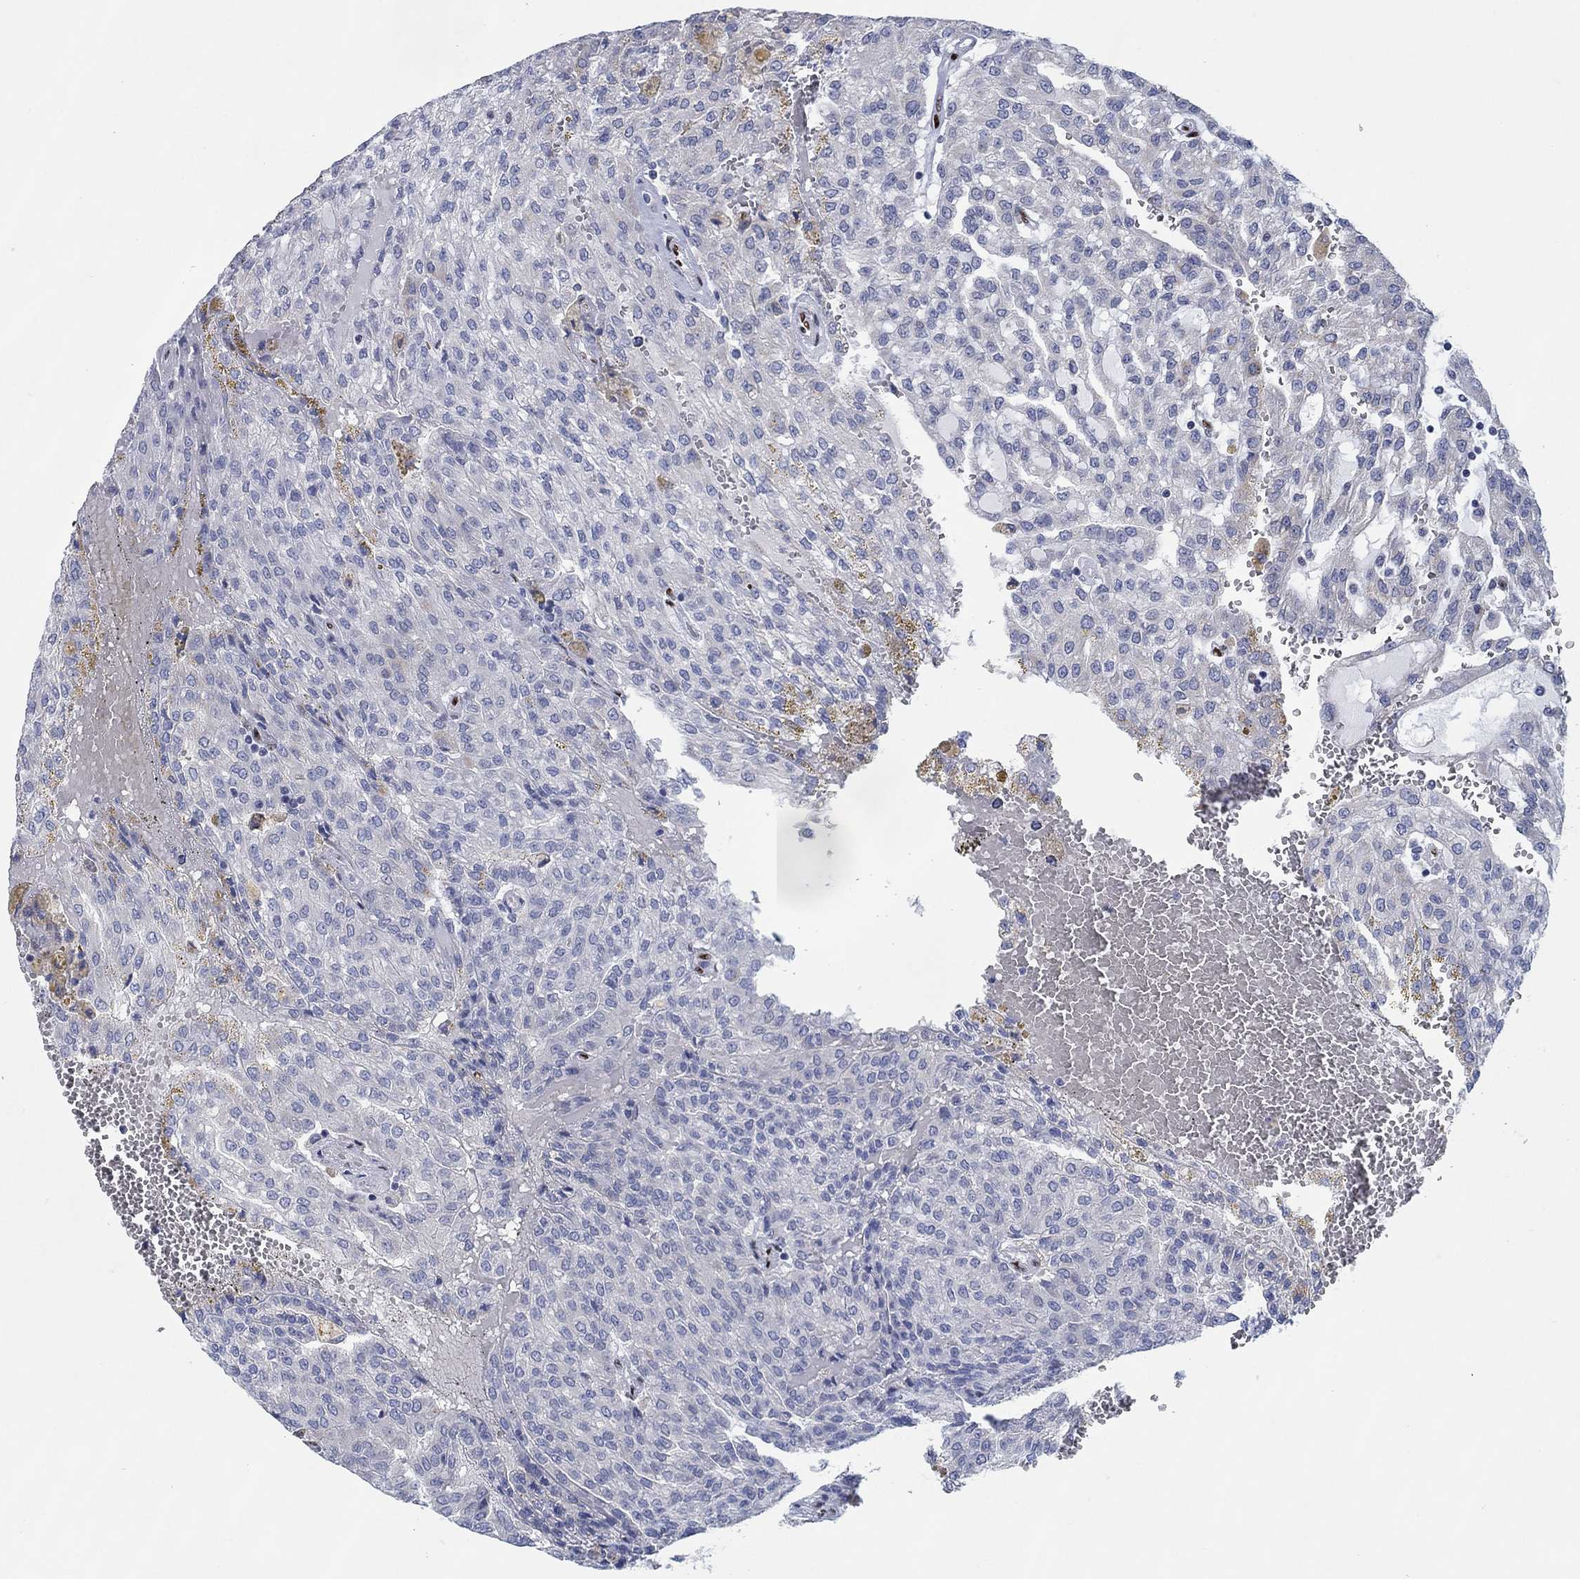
{"staining": {"intensity": "negative", "quantity": "none", "location": "none"}, "tissue": "renal cancer", "cell_type": "Tumor cells", "image_type": "cancer", "snomed": [{"axis": "morphology", "description": "Adenocarcinoma, NOS"}, {"axis": "topography", "description": "Kidney"}], "caption": "Renal cancer (adenocarcinoma) stained for a protein using IHC reveals no staining tumor cells.", "gene": "ZEB1", "patient": {"sex": "male", "age": 63}}